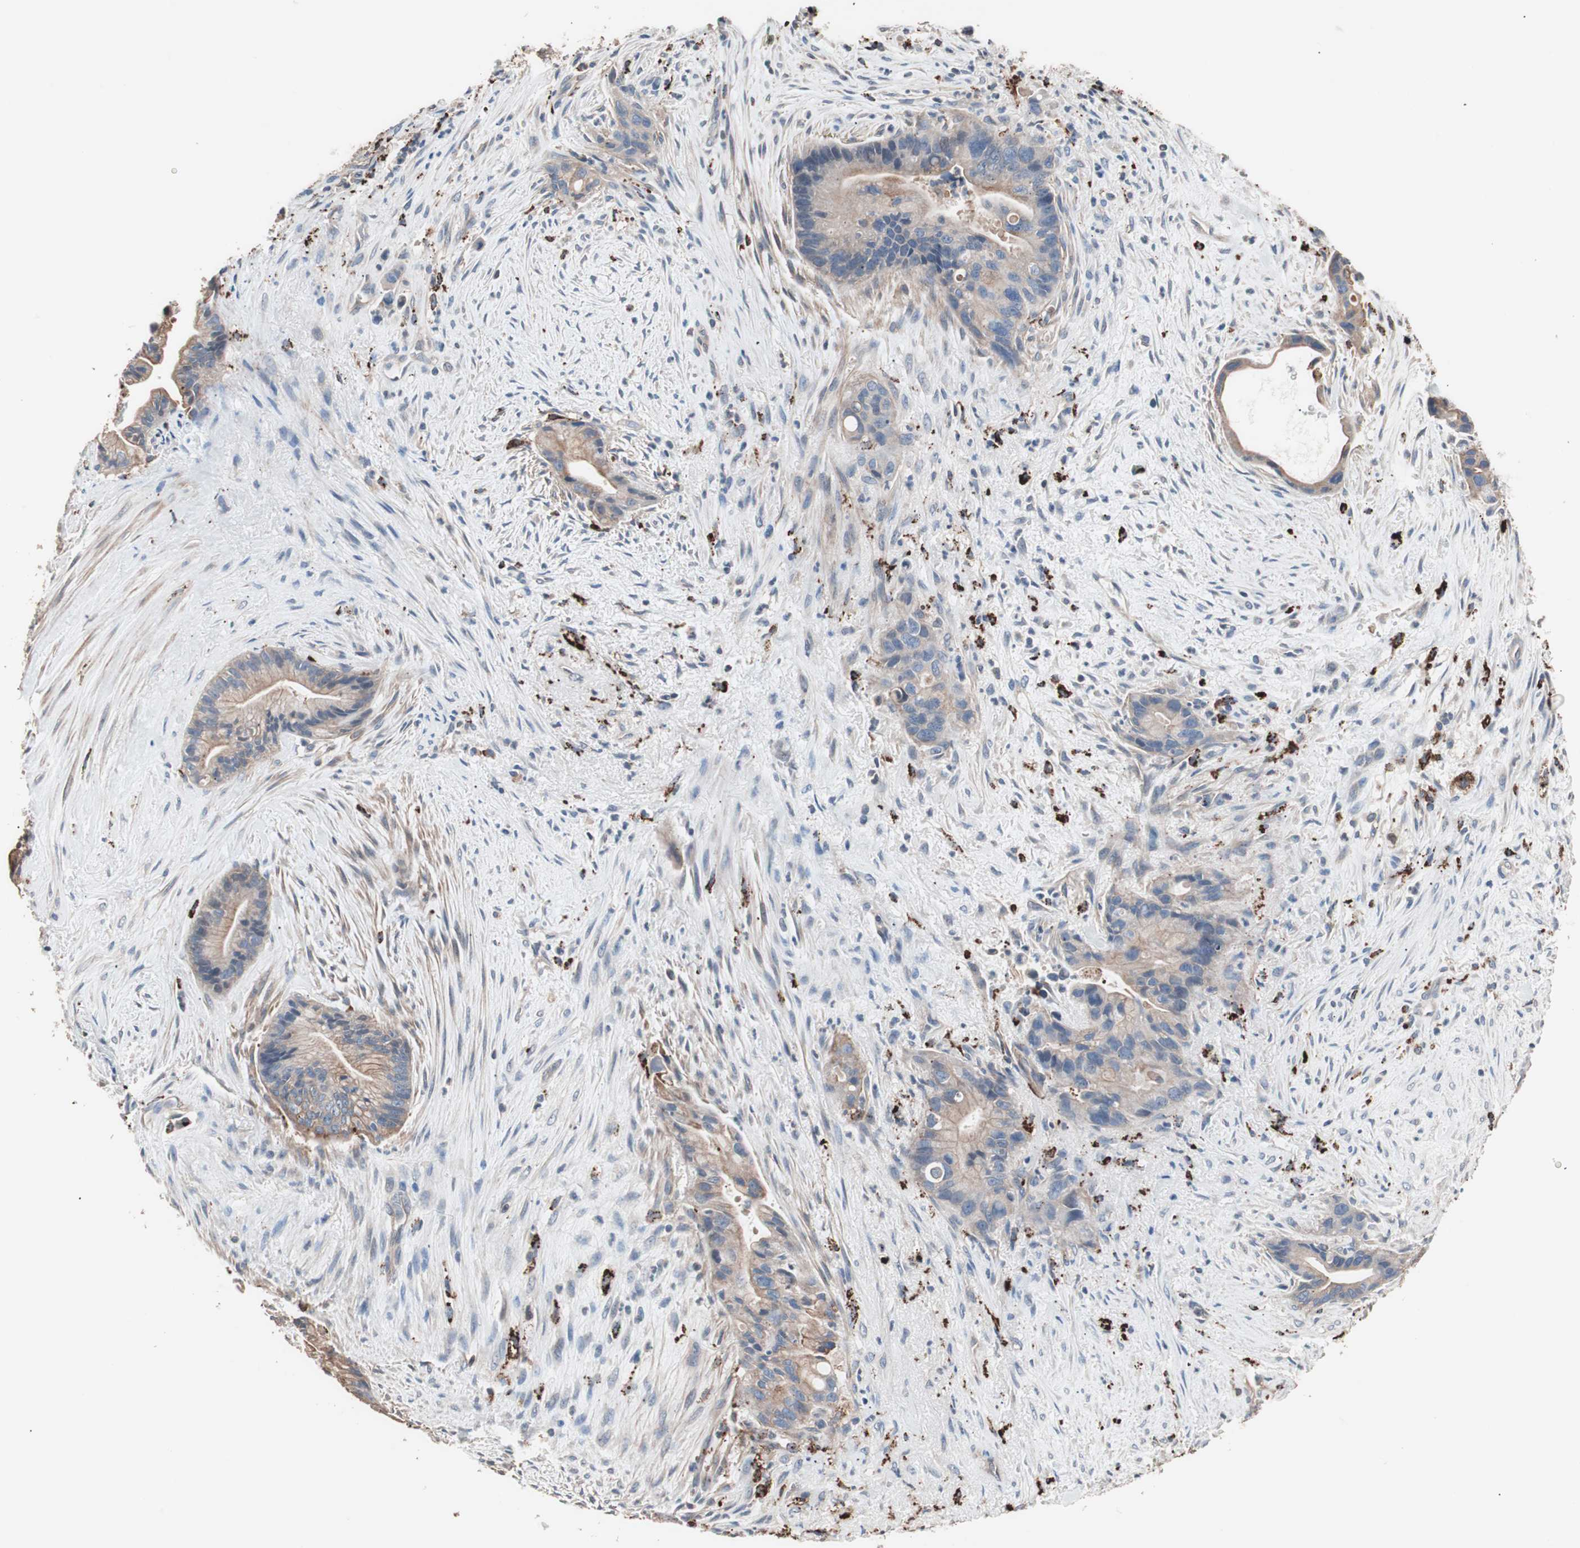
{"staining": {"intensity": "moderate", "quantity": "25%-75%", "location": "cytoplasmic/membranous"}, "tissue": "liver cancer", "cell_type": "Tumor cells", "image_type": "cancer", "snomed": [{"axis": "morphology", "description": "Cholangiocarcinoma"}, {"axis": "topography", "description": "Liver"}], "caption": "A medium amount of moderate cytoplasmic/membranous positivity is present in approximately 25%-75% of tumor cells in liver cancer tissue.", "gene": "CCT3", "patient": {"sex": "female", "age": 55}}